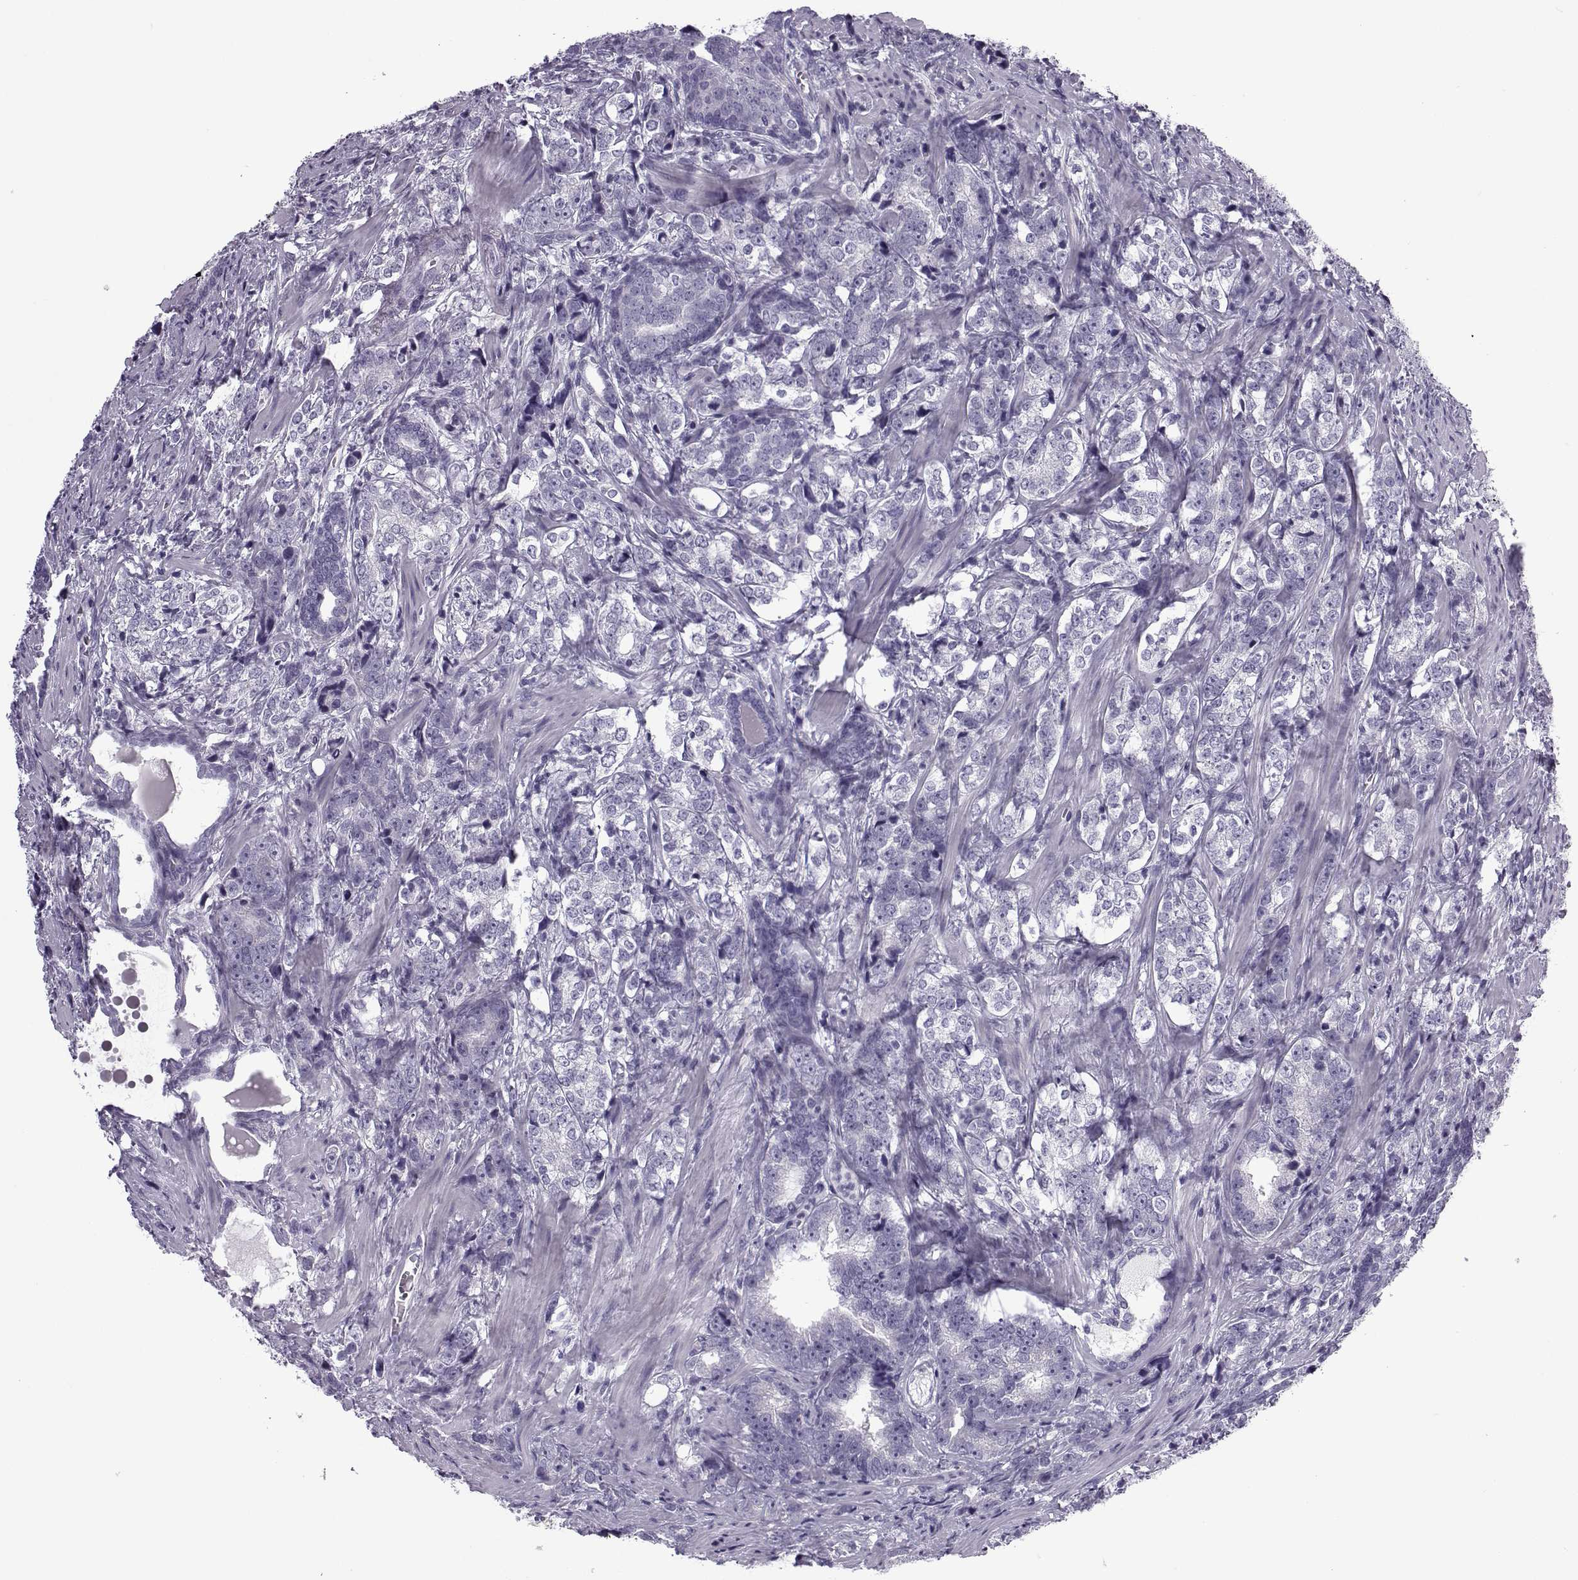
{"staining": {"intensity": "negative", "quantity": "none", "location": "none"}, "tissue": "prostate cancer", "cell_type": "Tumor cells", "image_type": "cancer", "snomed": [{"axis": "morphology", "description": "Adenocarcinoma, NOS"}, {"axis": "topography", "description": "Prostate and seminal vesicle, NOS"}], "caption": "High power microscopy photomicrograph of an IHC image of prostate cancer, revealing no significant staining in tumor cells.", "gene": "OIP5", "patient": {"sex": "male", "age": 63}}